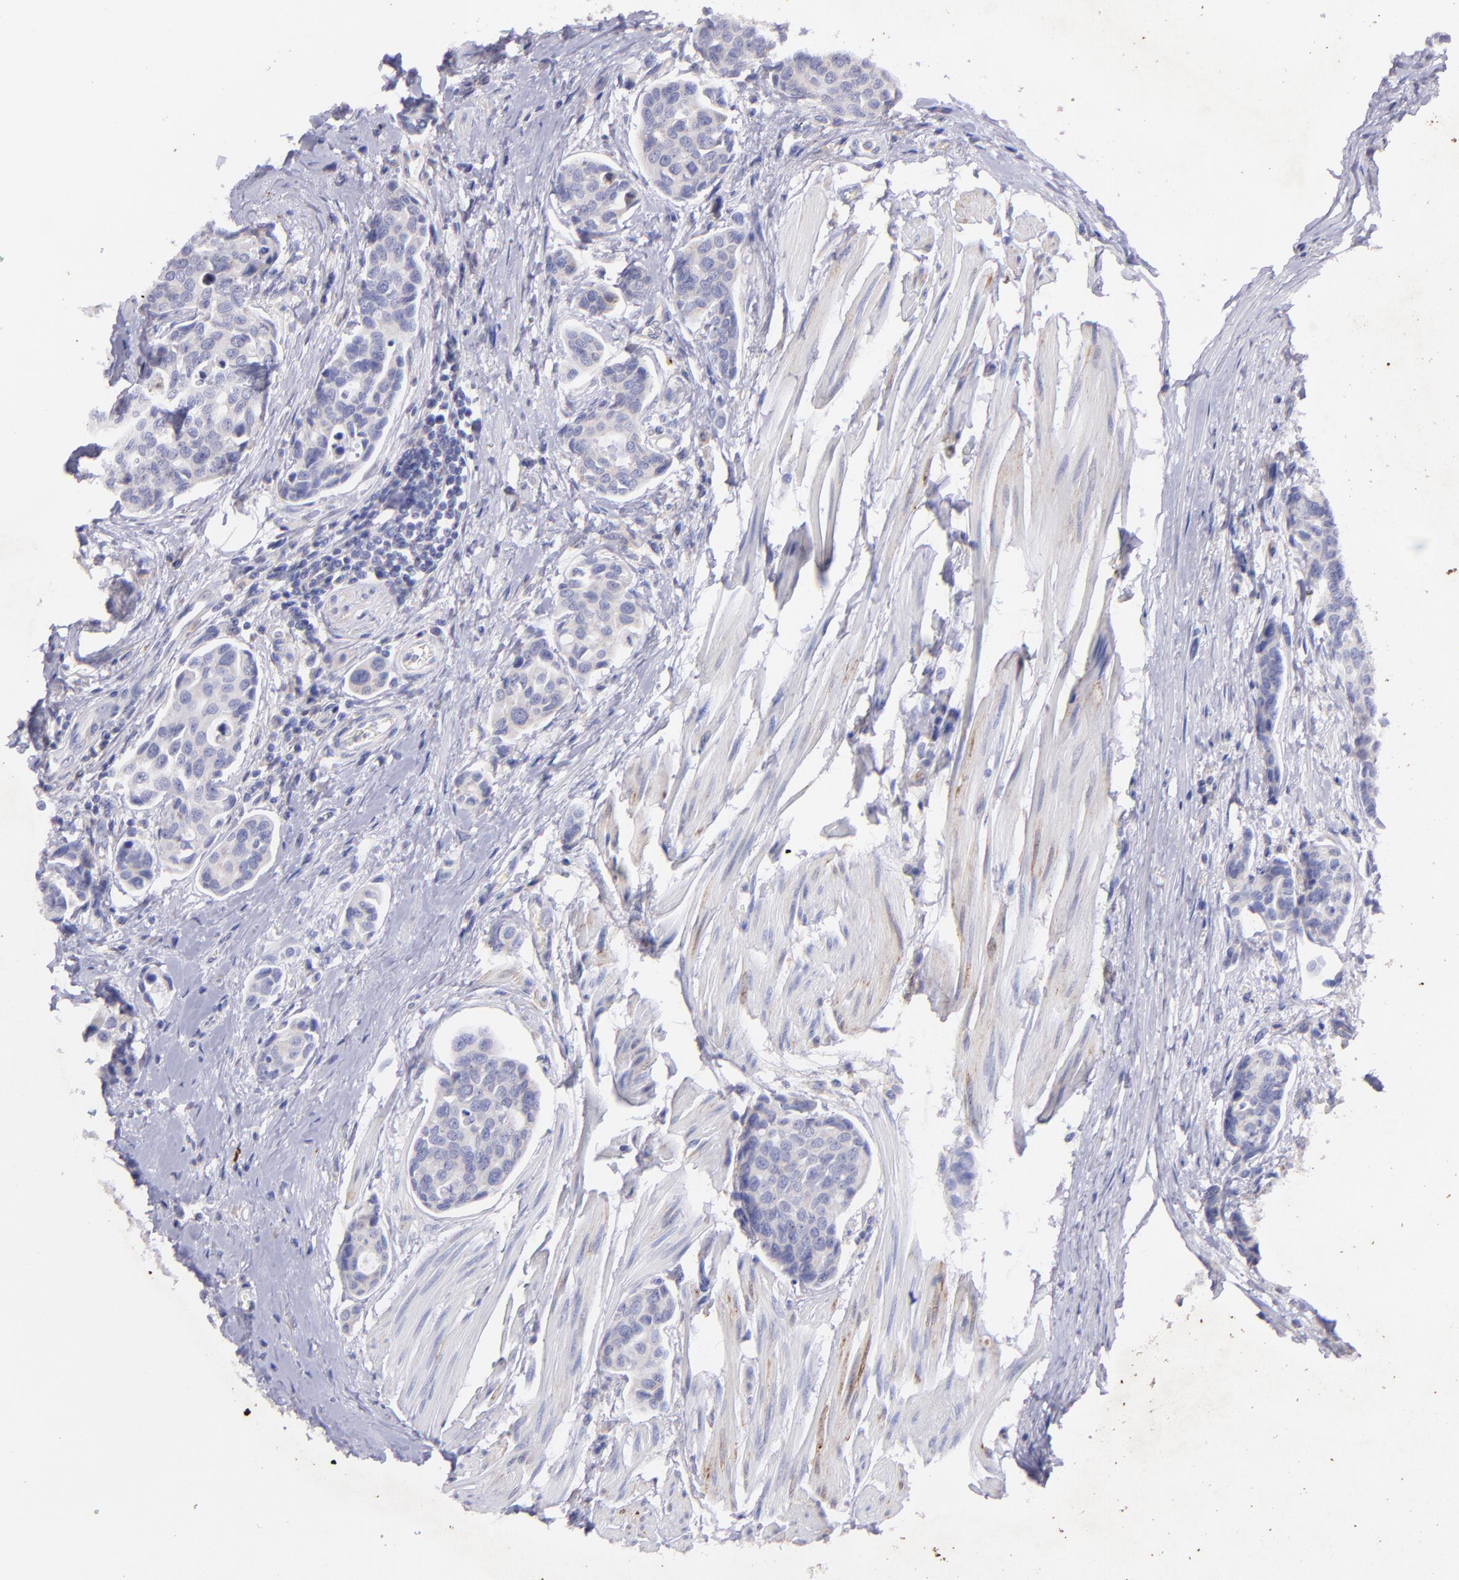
{"staining": {"intensity": "negative", "quantity": "none", "location": "none"}, "tissue": "urothelial cancer", "cell_type": "Tumor cells", "image_type": "cancer", "snomed": [{"axis": "morphology", "description": "Urothelial carcinoma, High grade"}, {"axis": "topography", "description": "Urinary bladder"}], "caption": "Tumor cells show no significant positivity in urothelial cancer.", "gene": "RET", "patient": {"sex": "male", "age": 78}}